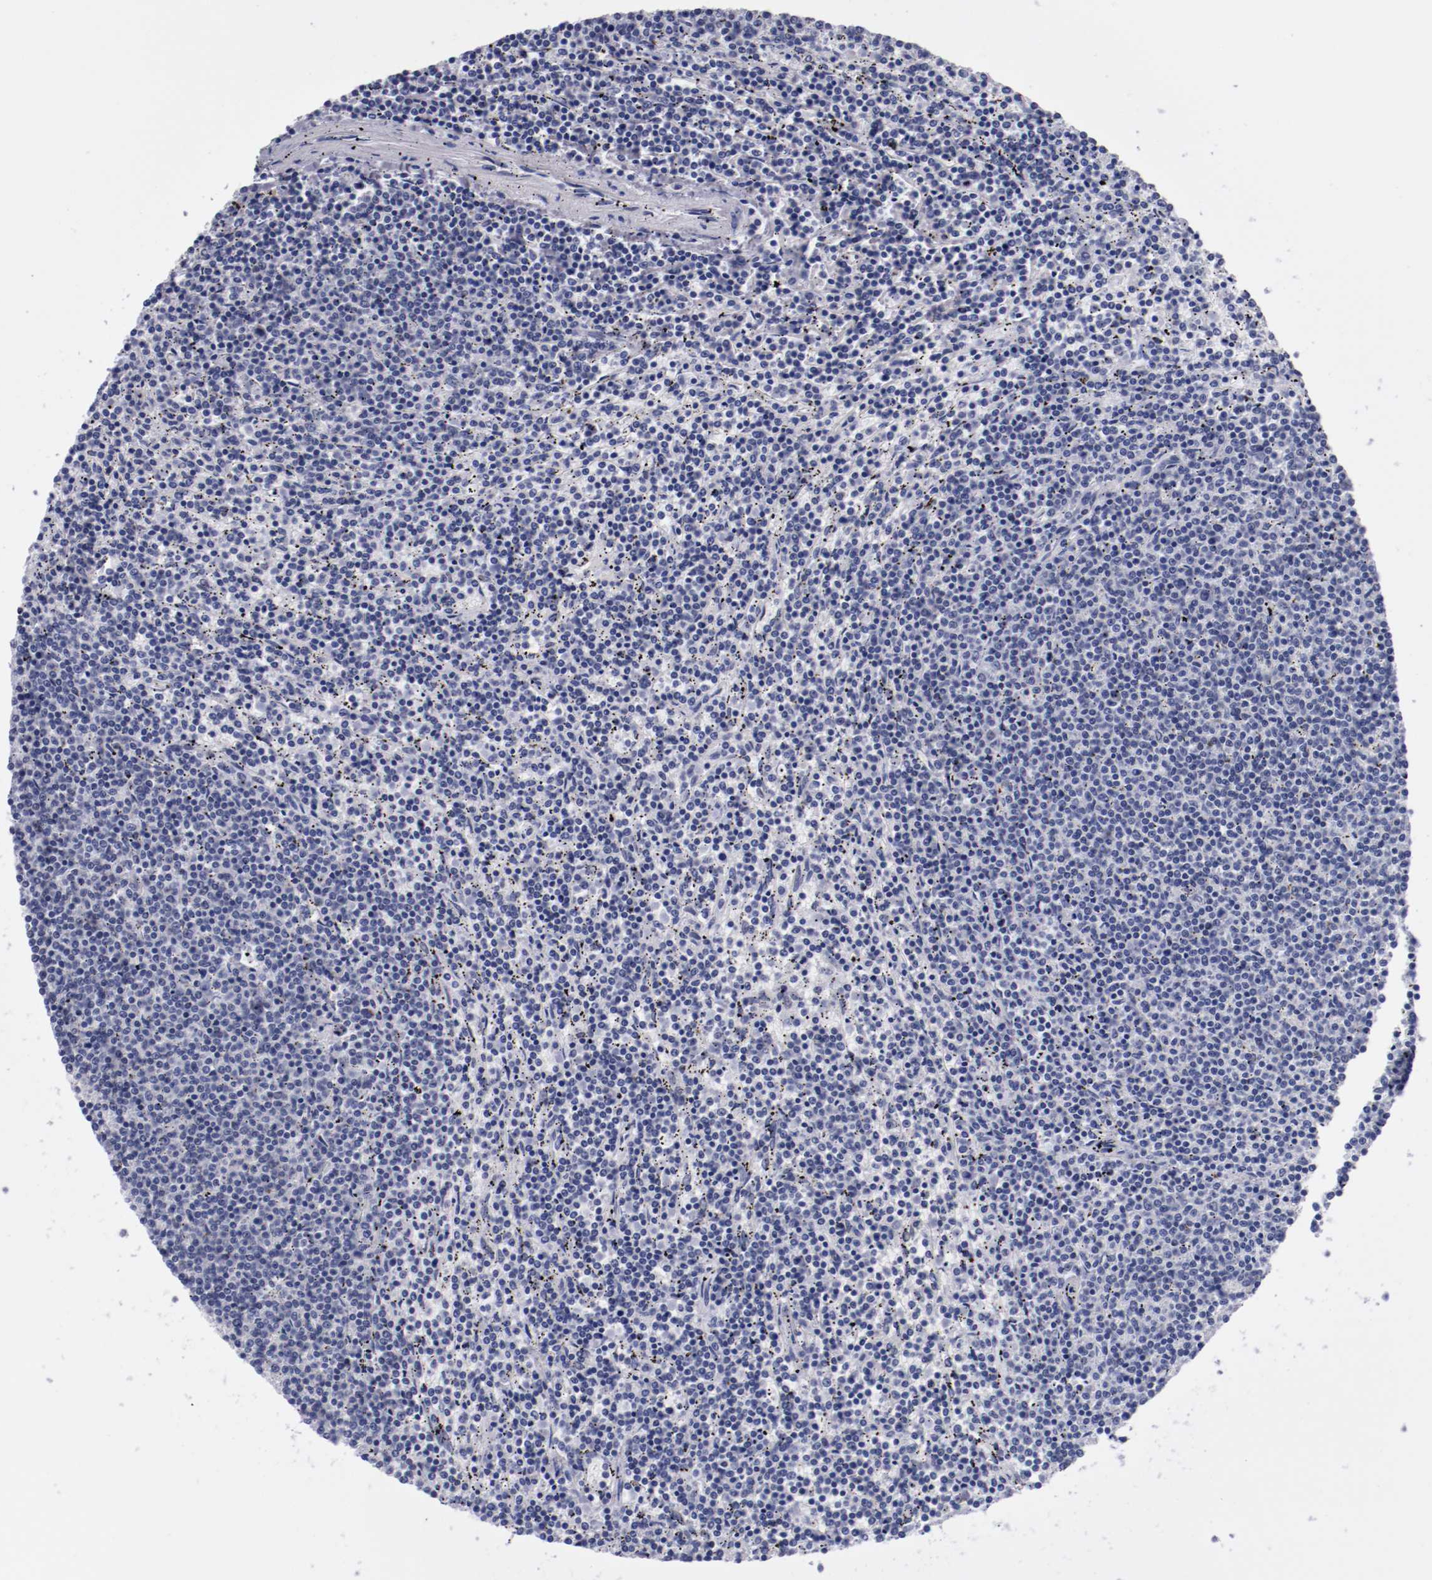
{"staining": {"intensity": "negative", "quantity": "none", "location": "none"}, "tissue": "lymphoma", "cell_type": "Tumor cells", "image_type": "cancer", "snomed": [{"axis": "morphology", "description": "Malignant lymphoma, non-Hodgkin's type, Low grade"}, {"axis": "topography", "description": "Spleen"}], "caption": "DAB immunohistochemical staining of human lymphoma reveals no significant expression in tumor cells. (DAB (3,3'-diaminobenzidine) immunohistochemistry, high magnification).", "gene": "HNF1B", "patient": {"sex": "female", "age": 50}}